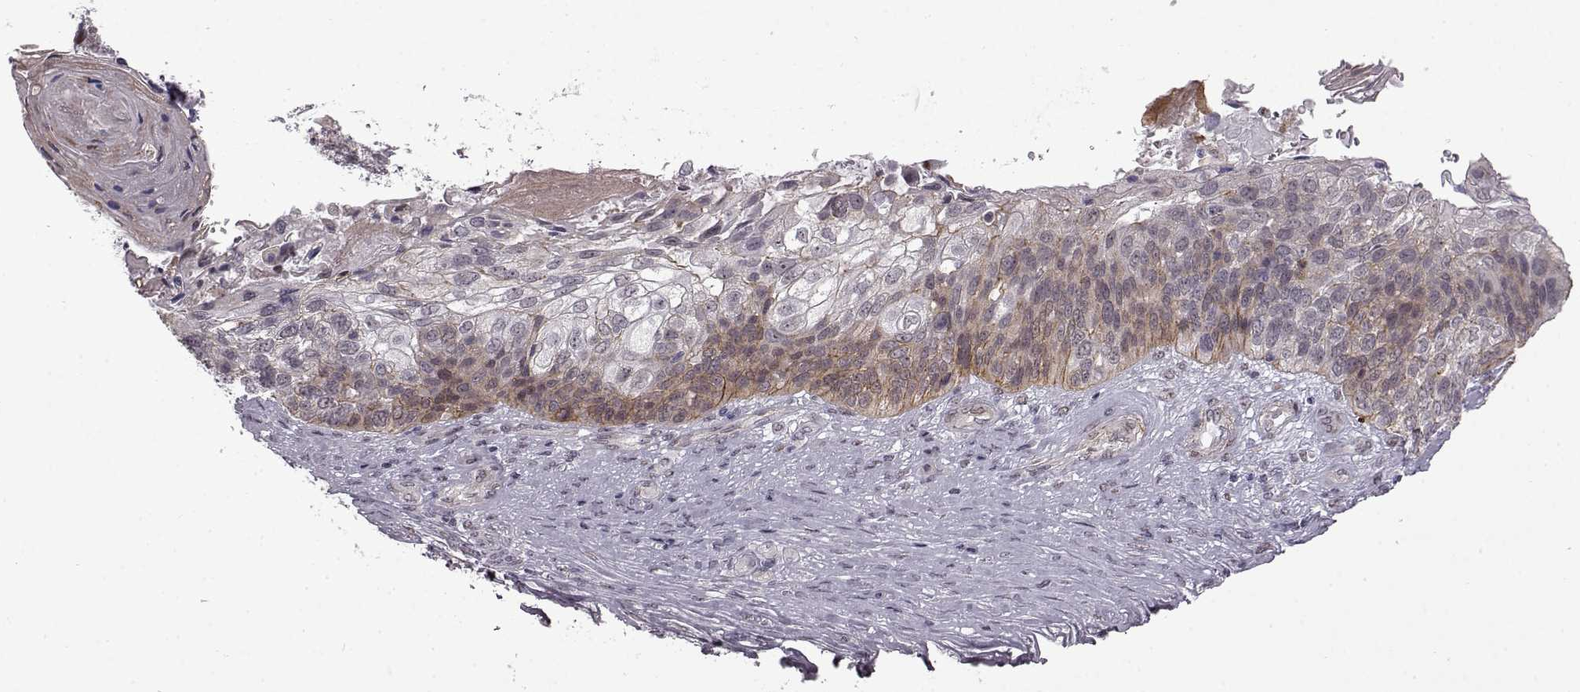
{"staining": {"intensity": "weak", "quantity": "<25%", "location": "cytoplasmic/membranous"}, "tissue": "lung cancer", "cell_type": "Tumor cells", "image_type": "cancer", "snomed": [{"axis": "morphology", "description": "Squamous cell carcinoma, NOS"}, {"axis": "topography", "description": "Lung"}], "caption": "Immunohistochemical staining of lung squamous cell carcinoma shows no significant staining in tumor cells.", "gene": "SYNPO2", "patient": {"sex": "male", "age": 69}}